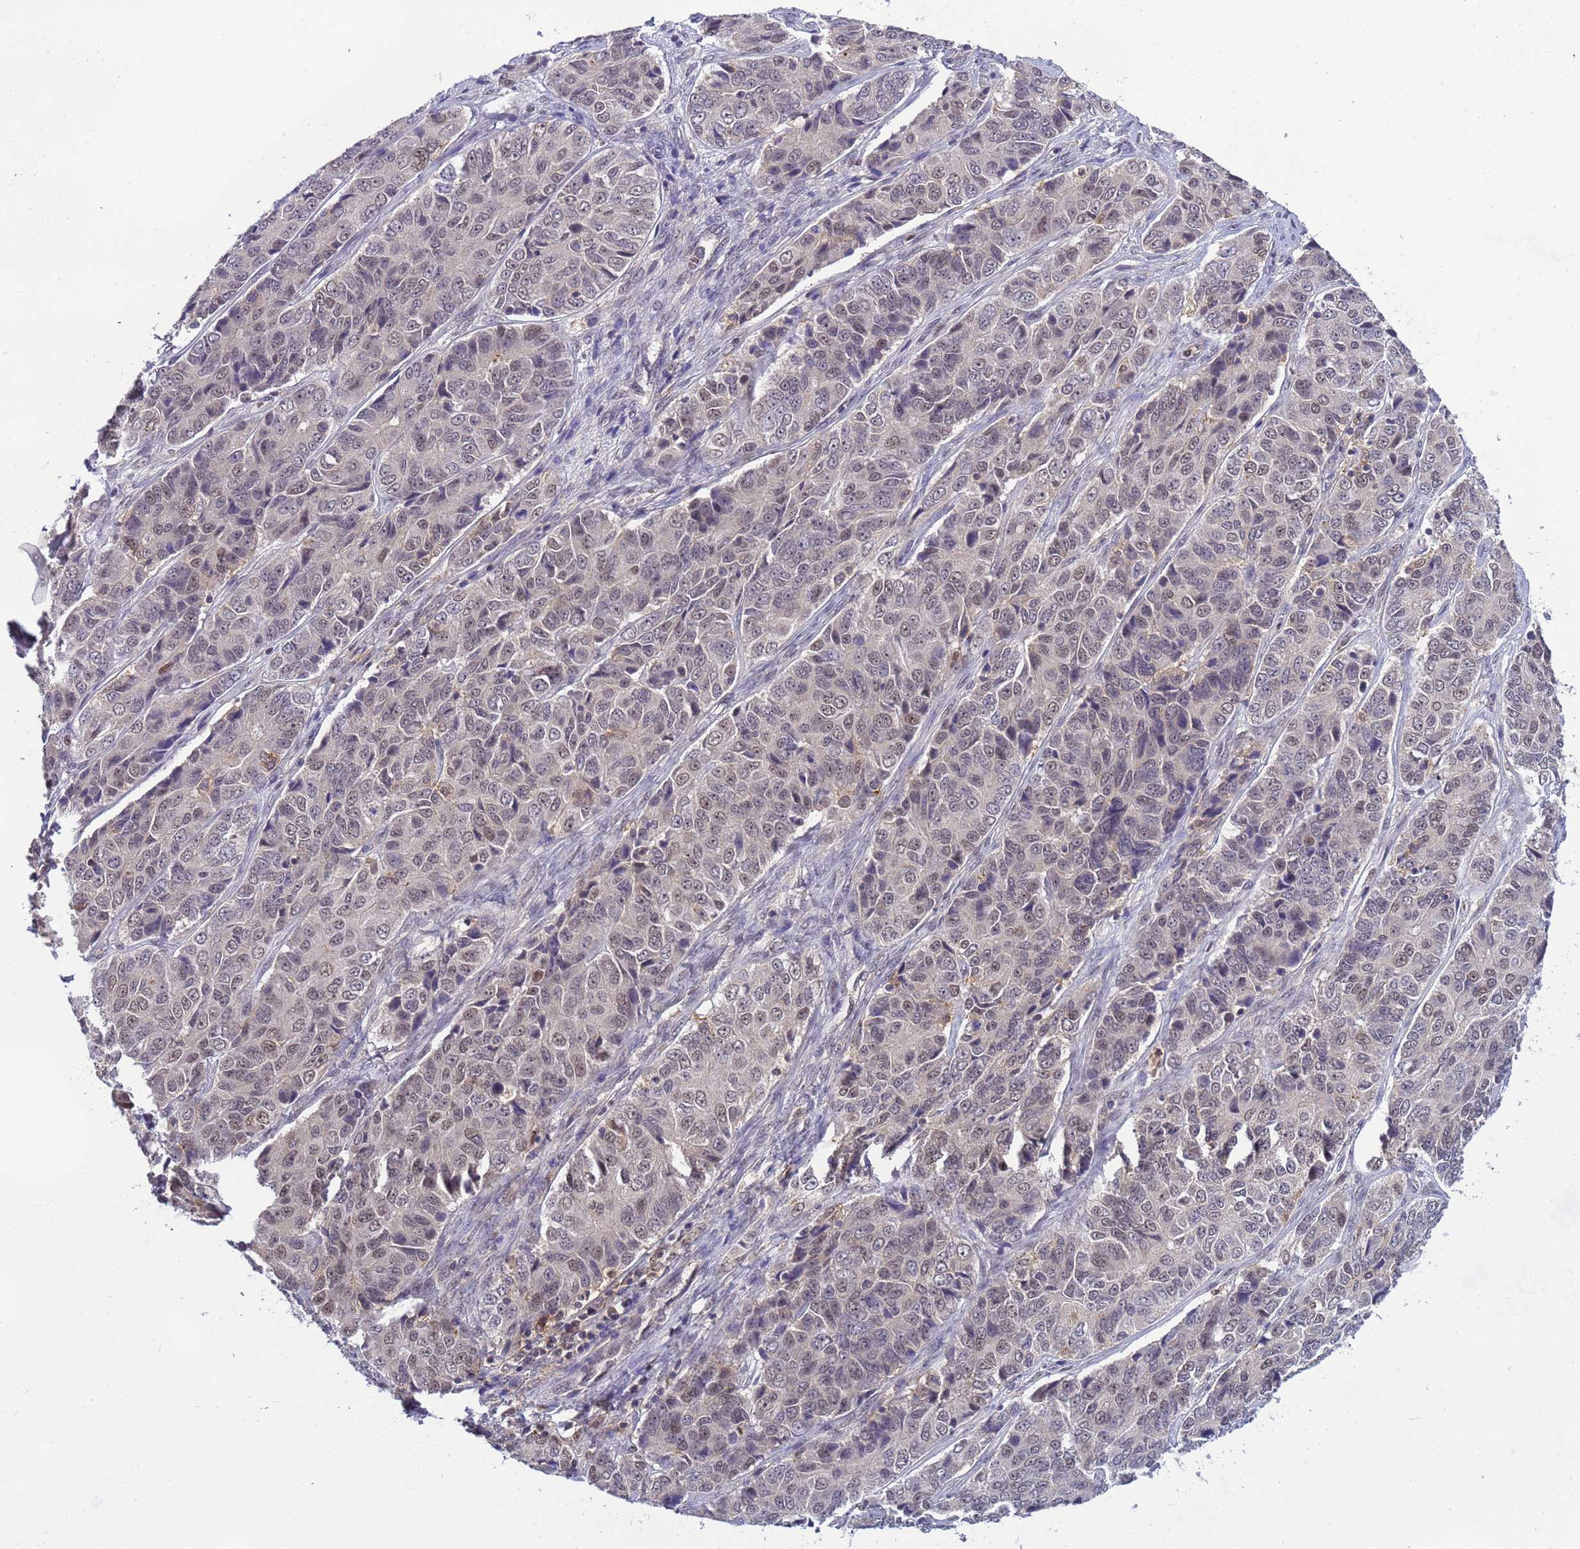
{"staining": {"intensity": "weak", "quantity": "<25%", "location": "nuclear"}, "tissue": "ovarian cancer", "cell_type": "Tumor cells", "image_type": "cancer", "snomed": [{"axis": "morphology", "description": "Carcinoma, endometroid"}, {"axis": "topography", "description": "Ovary"}], "caption": "Image shows no significant protein expression in tumor cells of ovarian cancer (endometroid carcinoma). (DAB (3,3'-diaminobenzidine) immunohistochemistry (IHC) with hematoxylin counter stain).", "gene": "CD53", "patient": {"sex": "female", "age": 51}}